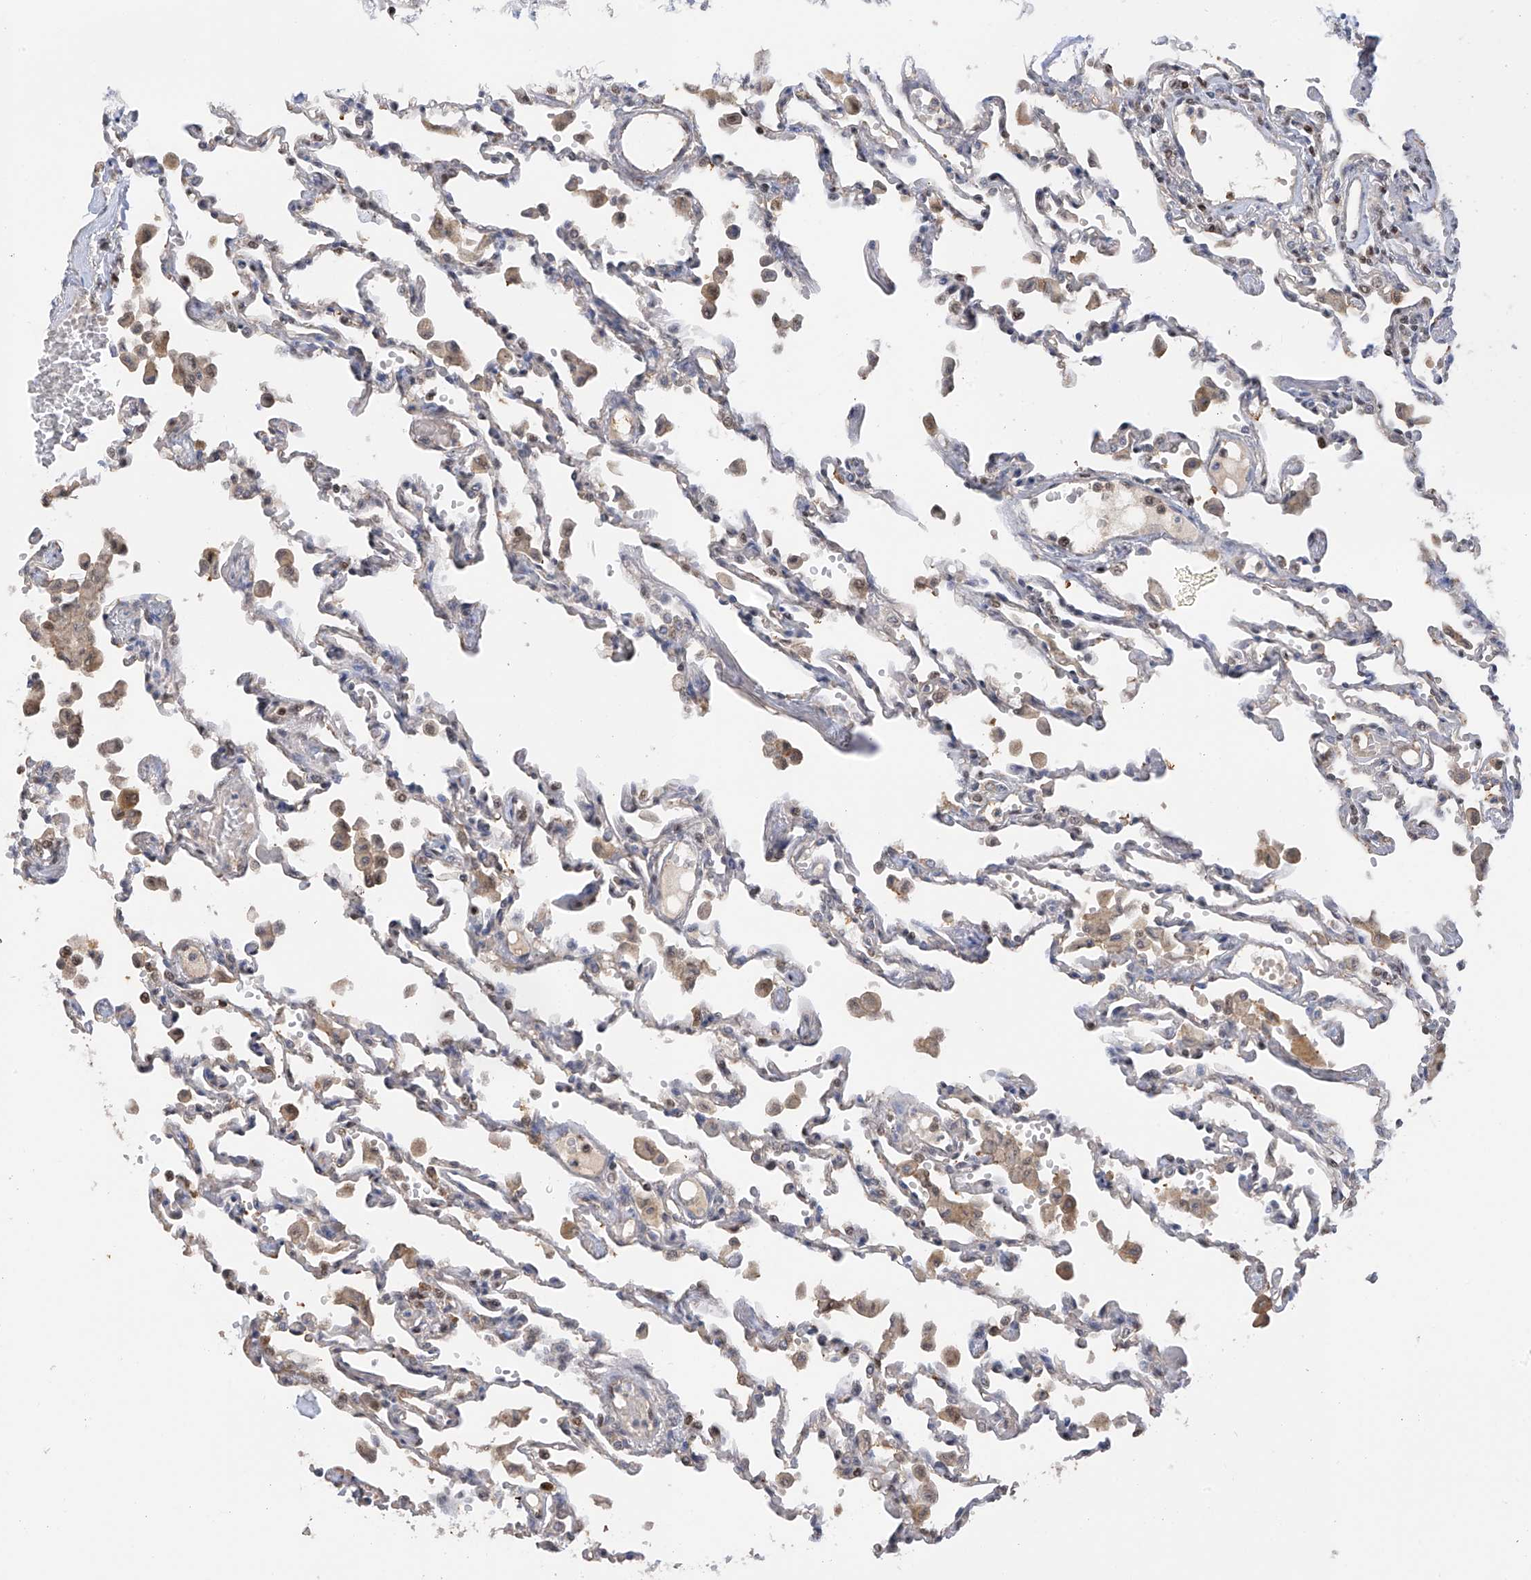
{"staining": {"intensity": "moderate", "quantity": "<25%", "location": "cytoplasmic/membranous,nuclear"}, "tissue": "lung", "cell_type": "Alveolar cells", "image_type": "normal", "snomed": [{"axis": "morphology", "description": "Normal tissue, NOS"}, {"axis": "topography", "description": "Bronchus"}, {"axis": "topography", "description": "Lung"}], "caption": "This is an image of immunohistochemistry (IHC) staining of normal lung, which shows moderate positivity in the cytoplasmic/membranous,nuclear of alveolar cells.", "gene": "PMM1", "patient": {"sex": "female", "age": 49}}